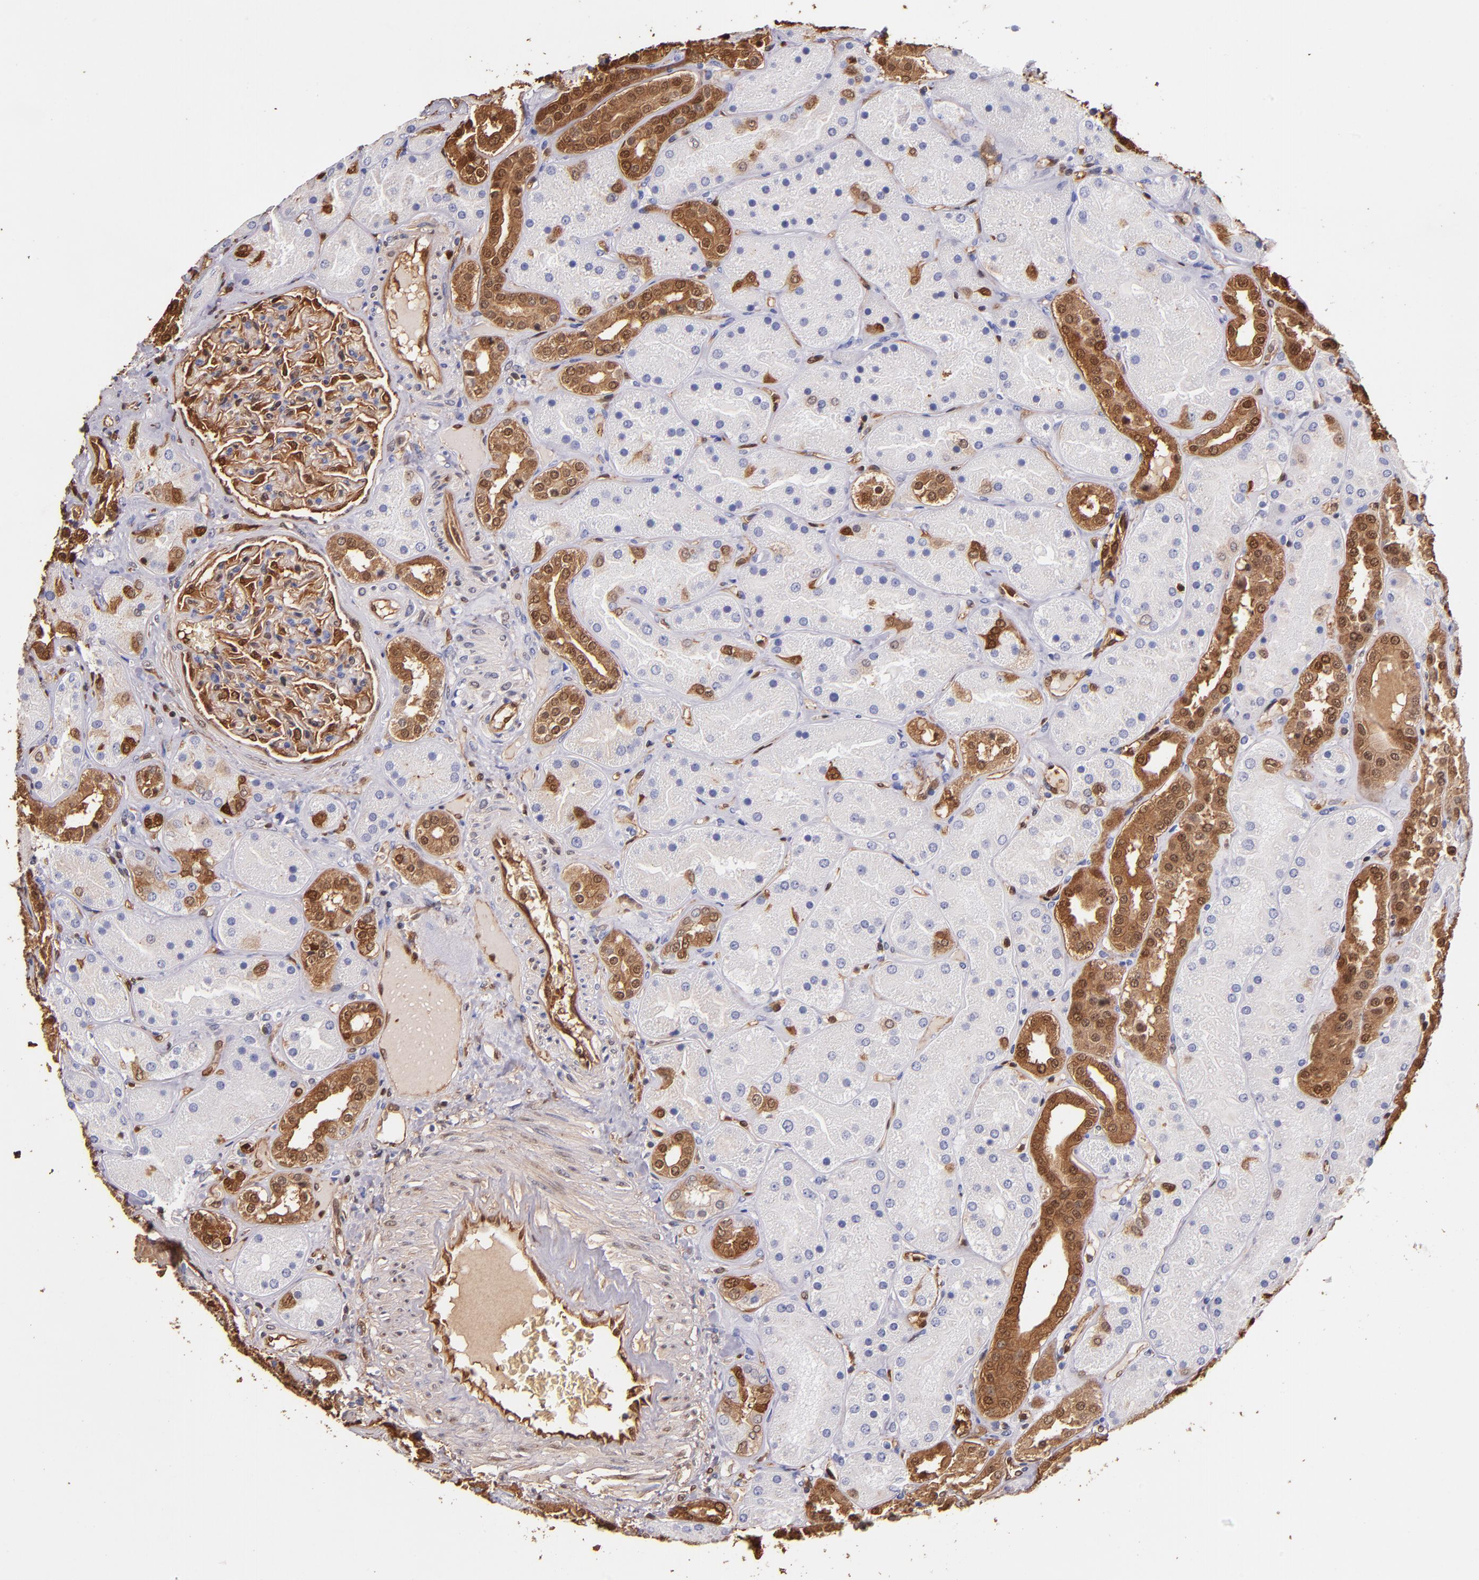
{"staining": {"intensity": "strong", "quantity": ">75%", "location": "cytoplasmic/membranous,nuclear"}, "tissue": "kidney", "cell_type": "Cells in glomeruli", "image_type": "normal", "snomed": [{"axis": "morphology", "description": "Normal tissue, NOS"}, {"axis": "topography", "description": "Kidney"}], "caption": "Immunohistochemical staining of benign kidney shows strong cytoplasmic/membranous,nuclear protein positivity in approximately >75% of cells in glomeruli. Nuclei are stained in blue.", "gene": "S100A6", "patient": {"sex": "male", "age": 28}}